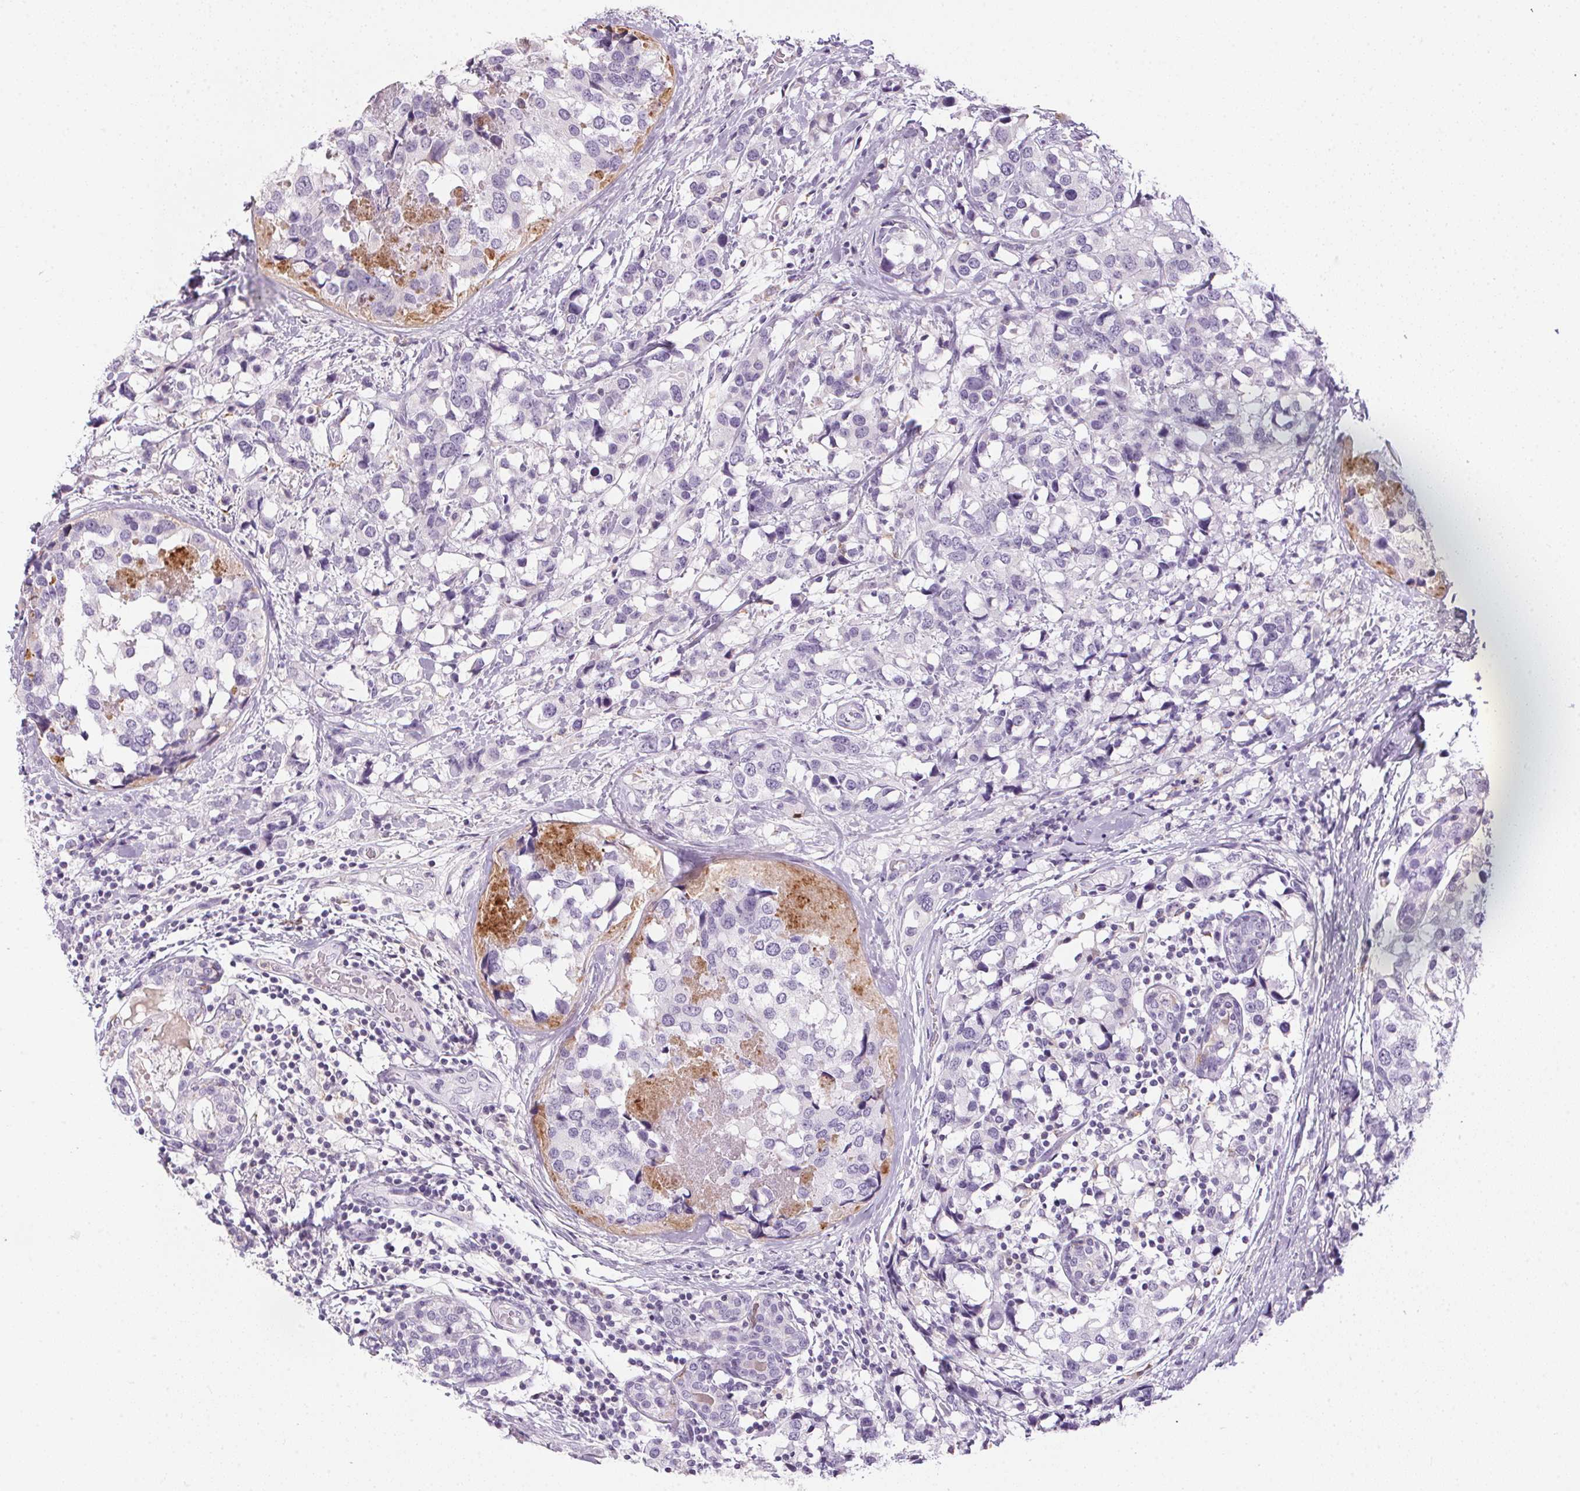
{"staining": {"intensity": "negative", "quantity": "none", "location": "none"}, "tissue": "breast cancer", "cell_type": "Tumor cells", "image_type": "cancer", "snomed": [{"axis": "morphology", "description": "Lobular carcinoma"}, {"axis": "topography", "description": "Breast"}], "caption": "Immunohistochemistry (IHC) histopathology image of human breast cancer stained for a protein (brown), which displays no staining in tumor cells. Brightfield microscopy of immunohistochemistry (IHC) stained with DAB (brown) and hematoxylin (blue), captured at high magnification.", "gene": "ECPAS", "patient": {"sex": "female", "age": 59}}